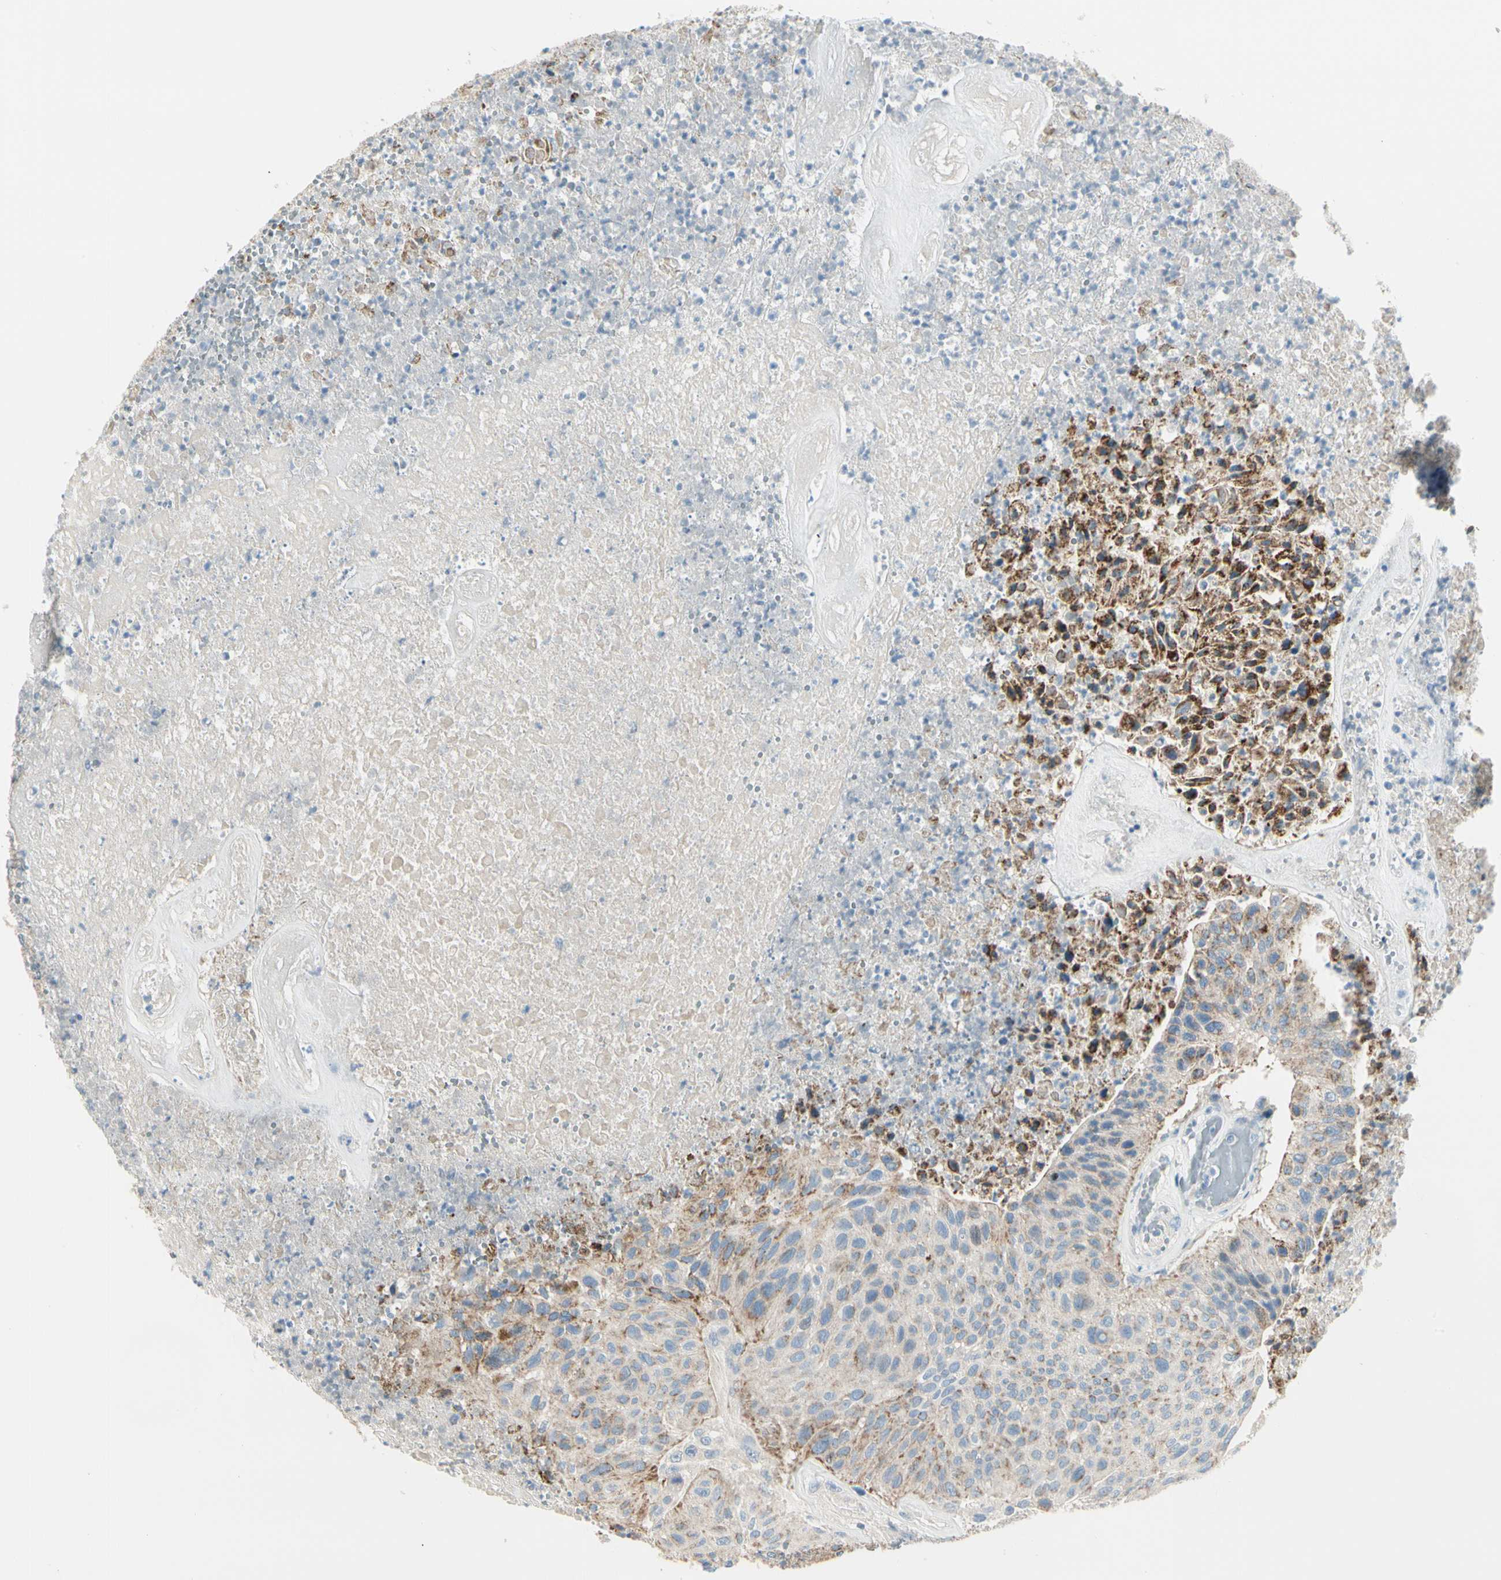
{"staining": {"intensity": "strong", "quantity": "25%-75%", "location": "cytoplasmic/membranous"}, "tissue": "urothelial cancer", "cell_type": "Tumor cells", "image_type": "cancer", "snomed": [{"axis": "morphology", "description": "Urothelial carcinoma, High grade"}, {"axis": "topography", "description": "Urinary bladder"}], "caption": "A micrograph of urothelial carcinoma (high-grade) stained for a protein exhibits strong cytoplasmic/membranous brown staining in tumor cells. (DAB = brown stain, brightfield microscopy at high magnification).", "gene": "SLC6A15", "patient": {"sex": "male", "age": 66}}